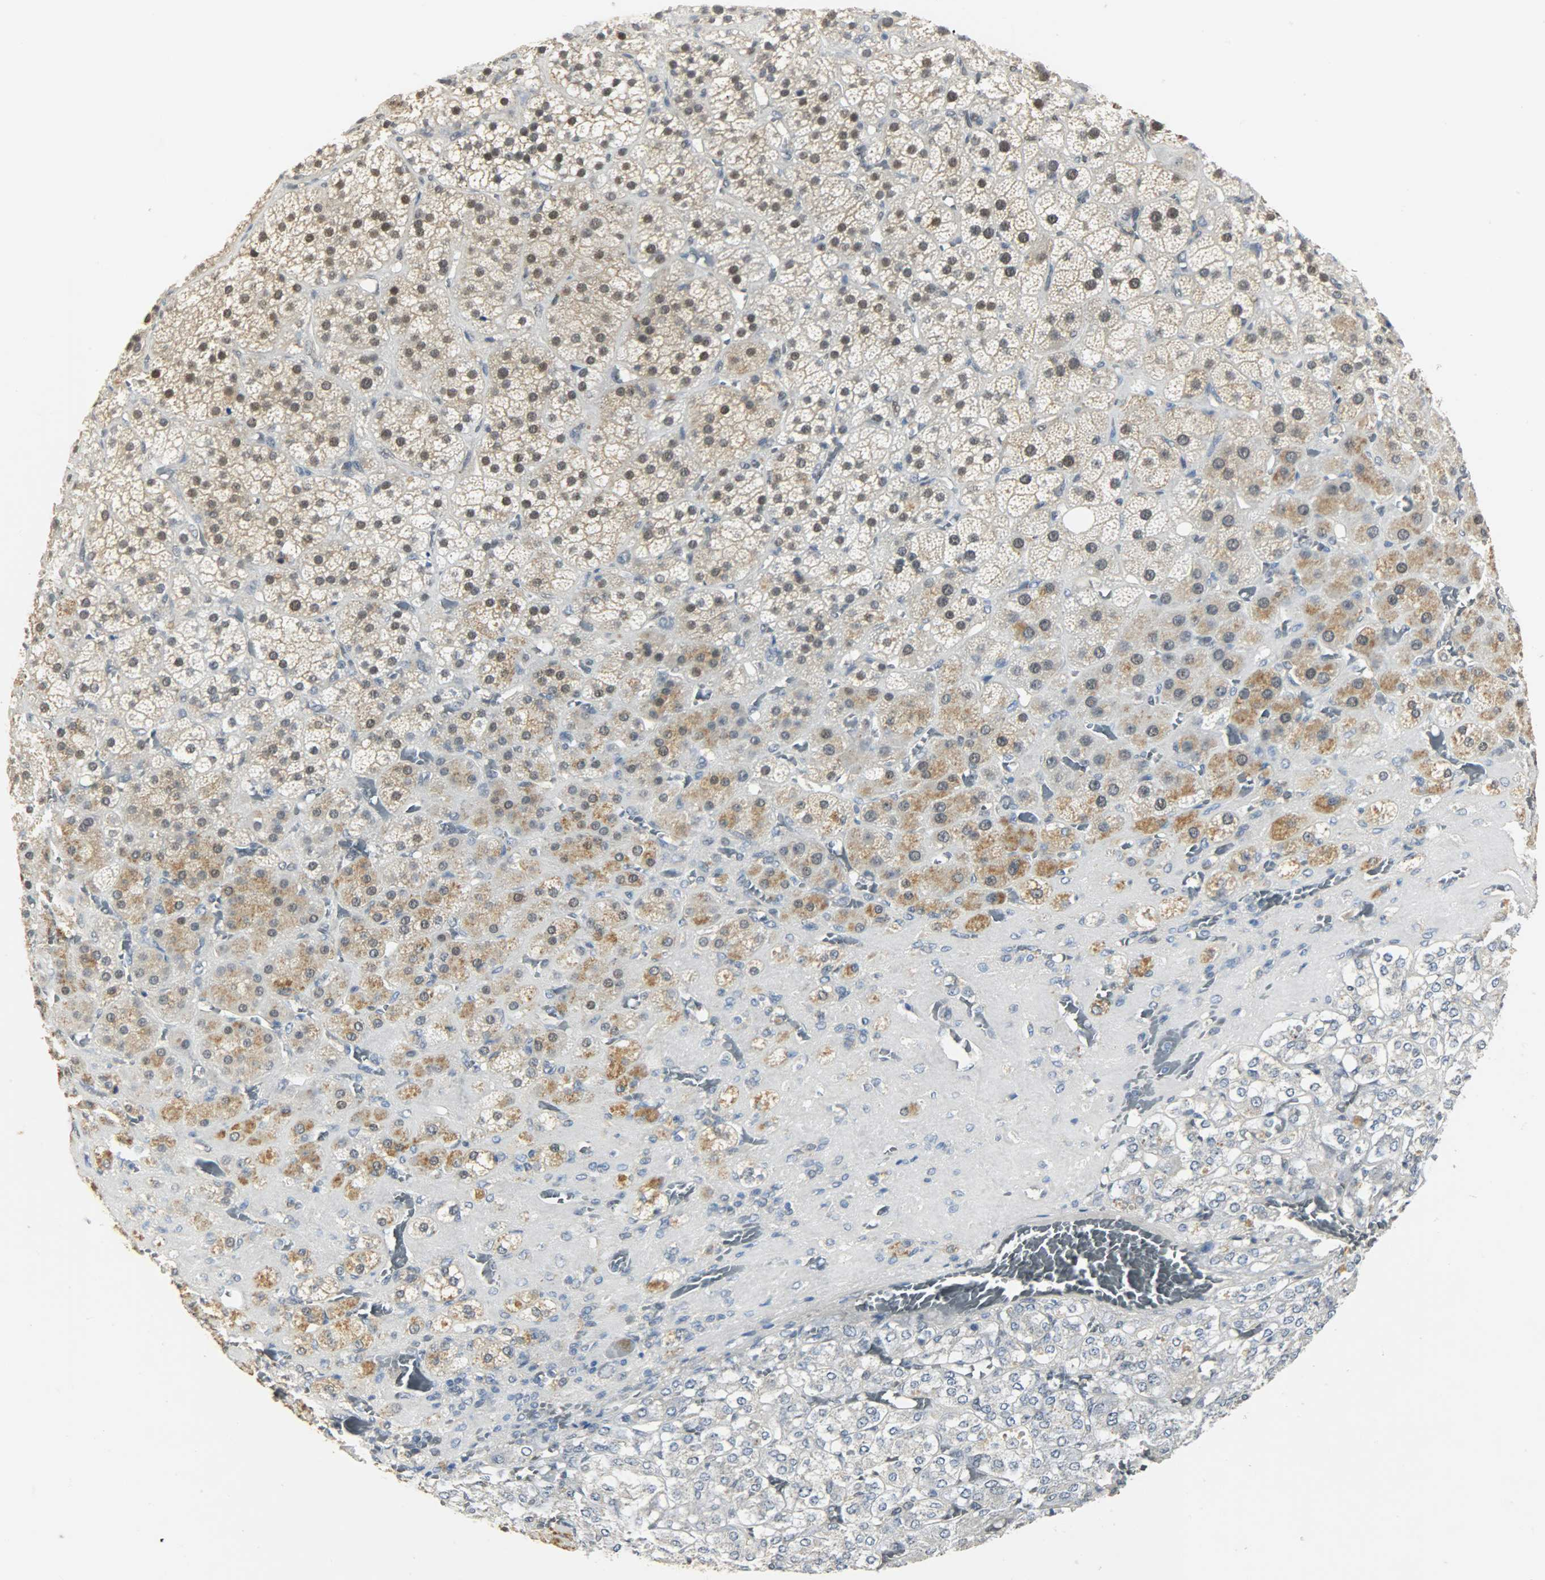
{"staining": {"intensity": "strong", "quantity": ">75%", "location": "nuclear"}, "tissue": "adrenal gland", "cell_type": "Glandular cells", "image_type": "normal", "snomed": [{"axis": "morphology", "description": "Normal tissue, NOS"}, {"axis": "topography", "description": "Adrenal gland"}], "caption": "Brown immunohistochemical staining in unremarkable human adrenal gland displays strong nuclear positivity in about >75% of glandular cells. Nuclei are stained in blue.", "gene": "NPEPL1", "patient": {"sex": "female", "age": 71}}